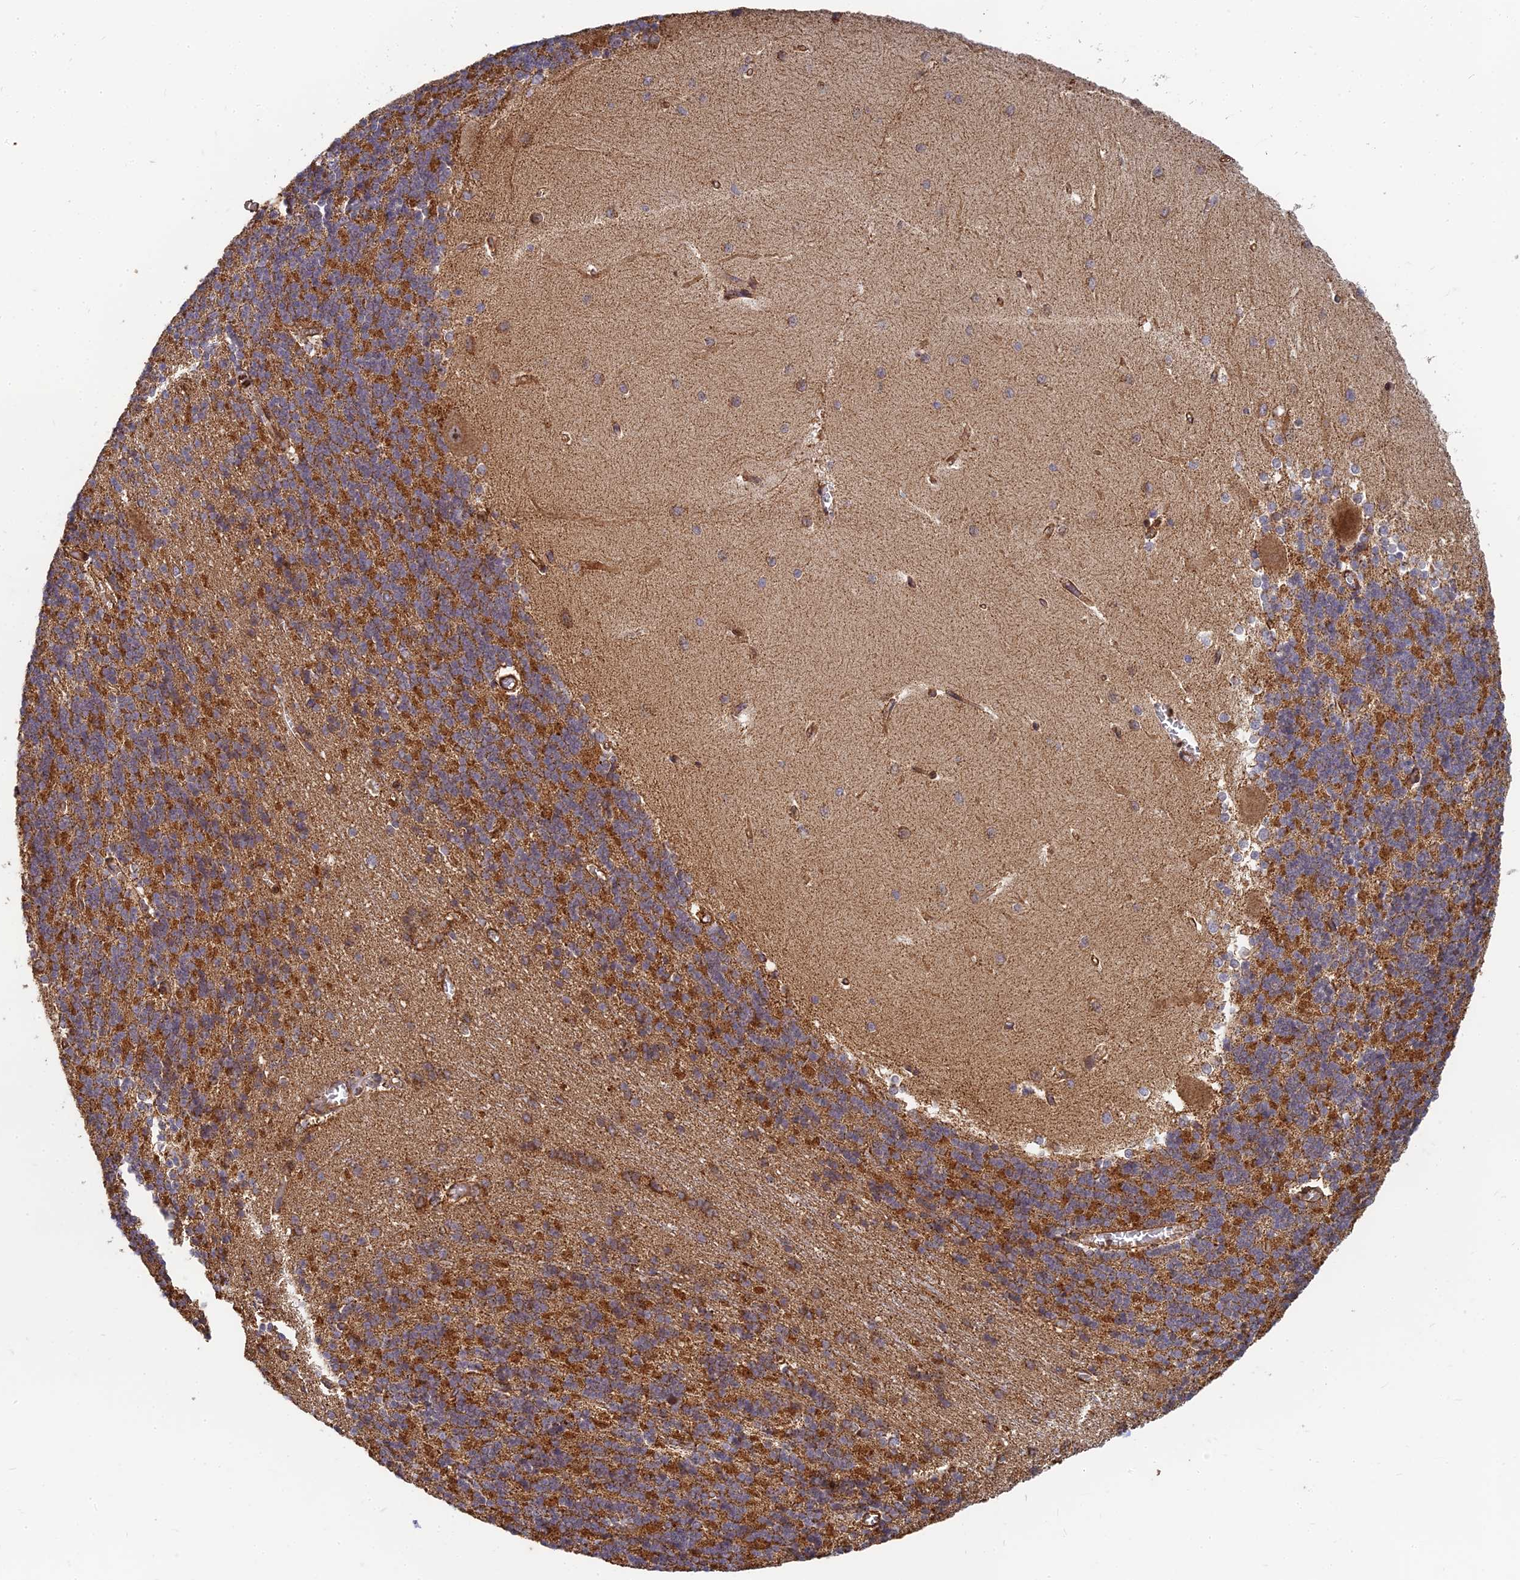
{"staining": {"intensity": "strong", "quantity": "25%-75%", "location": "cytoplasmic/membranous"}, "tissue": "cerebellum", "cell_type": "Cells in granular layer", "image_type": "normal", "snomed": [{"axis": "morphology", "description": "Normal tissue, NOS"}, {"axis": "topography", "description": "Cerebellum"}], "caption": "Immunohistochemical staining of unremarkable human cerebellum displays strong cytoplasmic/membranous protein staining in about 25%-75% of cells in granular layer.", "gene": "DSTYK", "patient": {"sex": "male", "age": 37}}